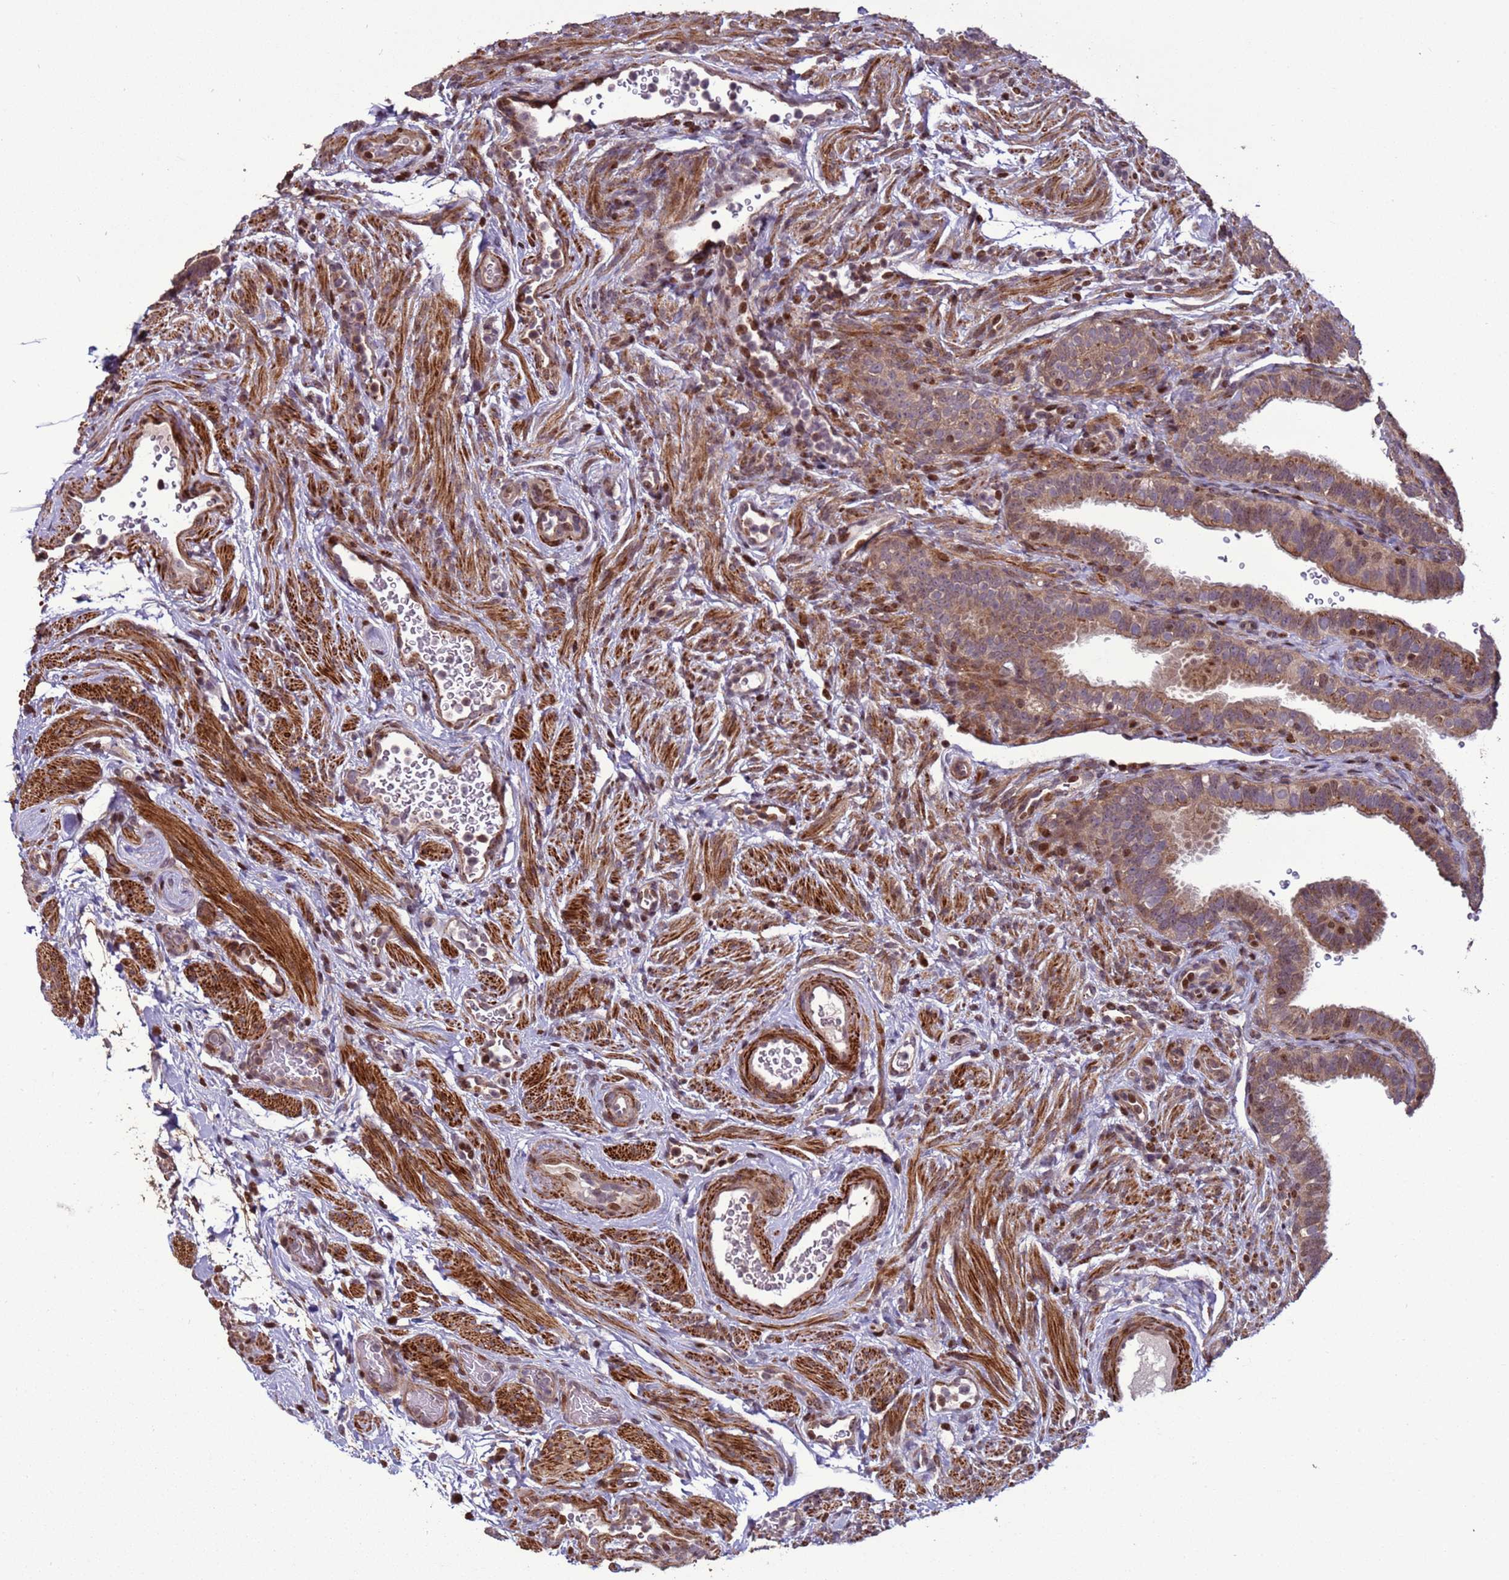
{"staining": {"intensity": "moderate", "quantity": "25%-75%", "location": "cytoplasmic/membranous,nuclear"}, "tissue": "fallopian tube", "cell_type": "Glandular cells", "image_type": "normal", "snomed": [{"axis": "morphology", "description": "Normal tissue, NOS"}, {"axis": "topography", "description": "Fallopian tube"}], "caption": "Immunohistochemistry (DAB (3,3'-diaminobenzidine)) staining of normal human fallopian tube shows moderate cytoplasmic/membranous,nuclear protein staining in about 25%-75% of glandular cells.", "gene": "HGH1", "patient": {"sex": "female", "age": 41}}